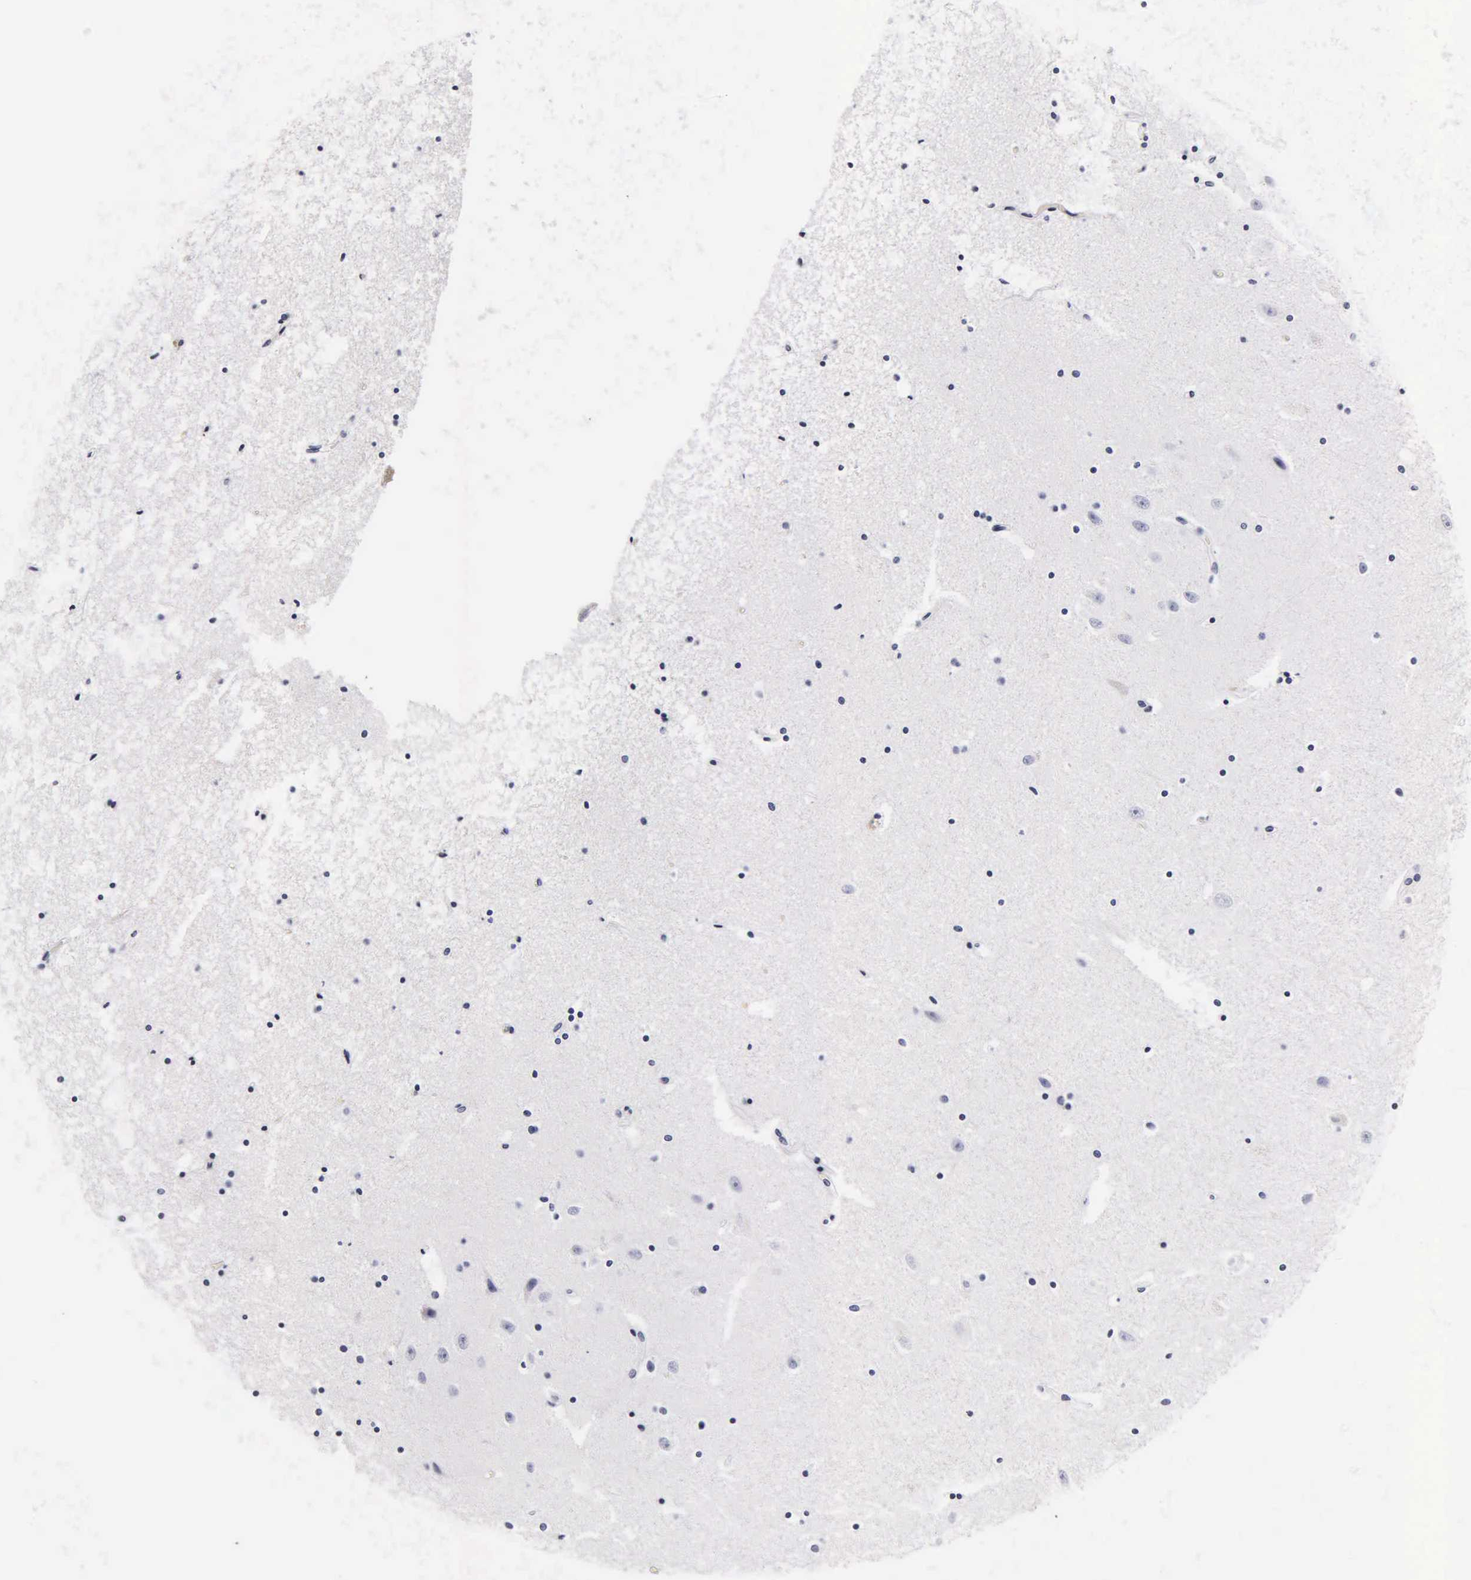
{"staining": {"intensity": "negative", "quantity": "none", "location": "none"}, "tissue": "hippocampus", "cell_type": "Glial cells", "image_type": "normal", "snomed": [{"axis": "morphology", "description": "Normal tissue, NOS"}, {"axis": "topography", "description": "Hippocampus"}], "caption": "High power microscopy photomicrograph of an immunohistochemistry (IHC) micrograph of benign hippocampus, revealing no significant expression in glial cells.", "gene": "CGB3", "patient": {"sex": "male", "age": 45}}